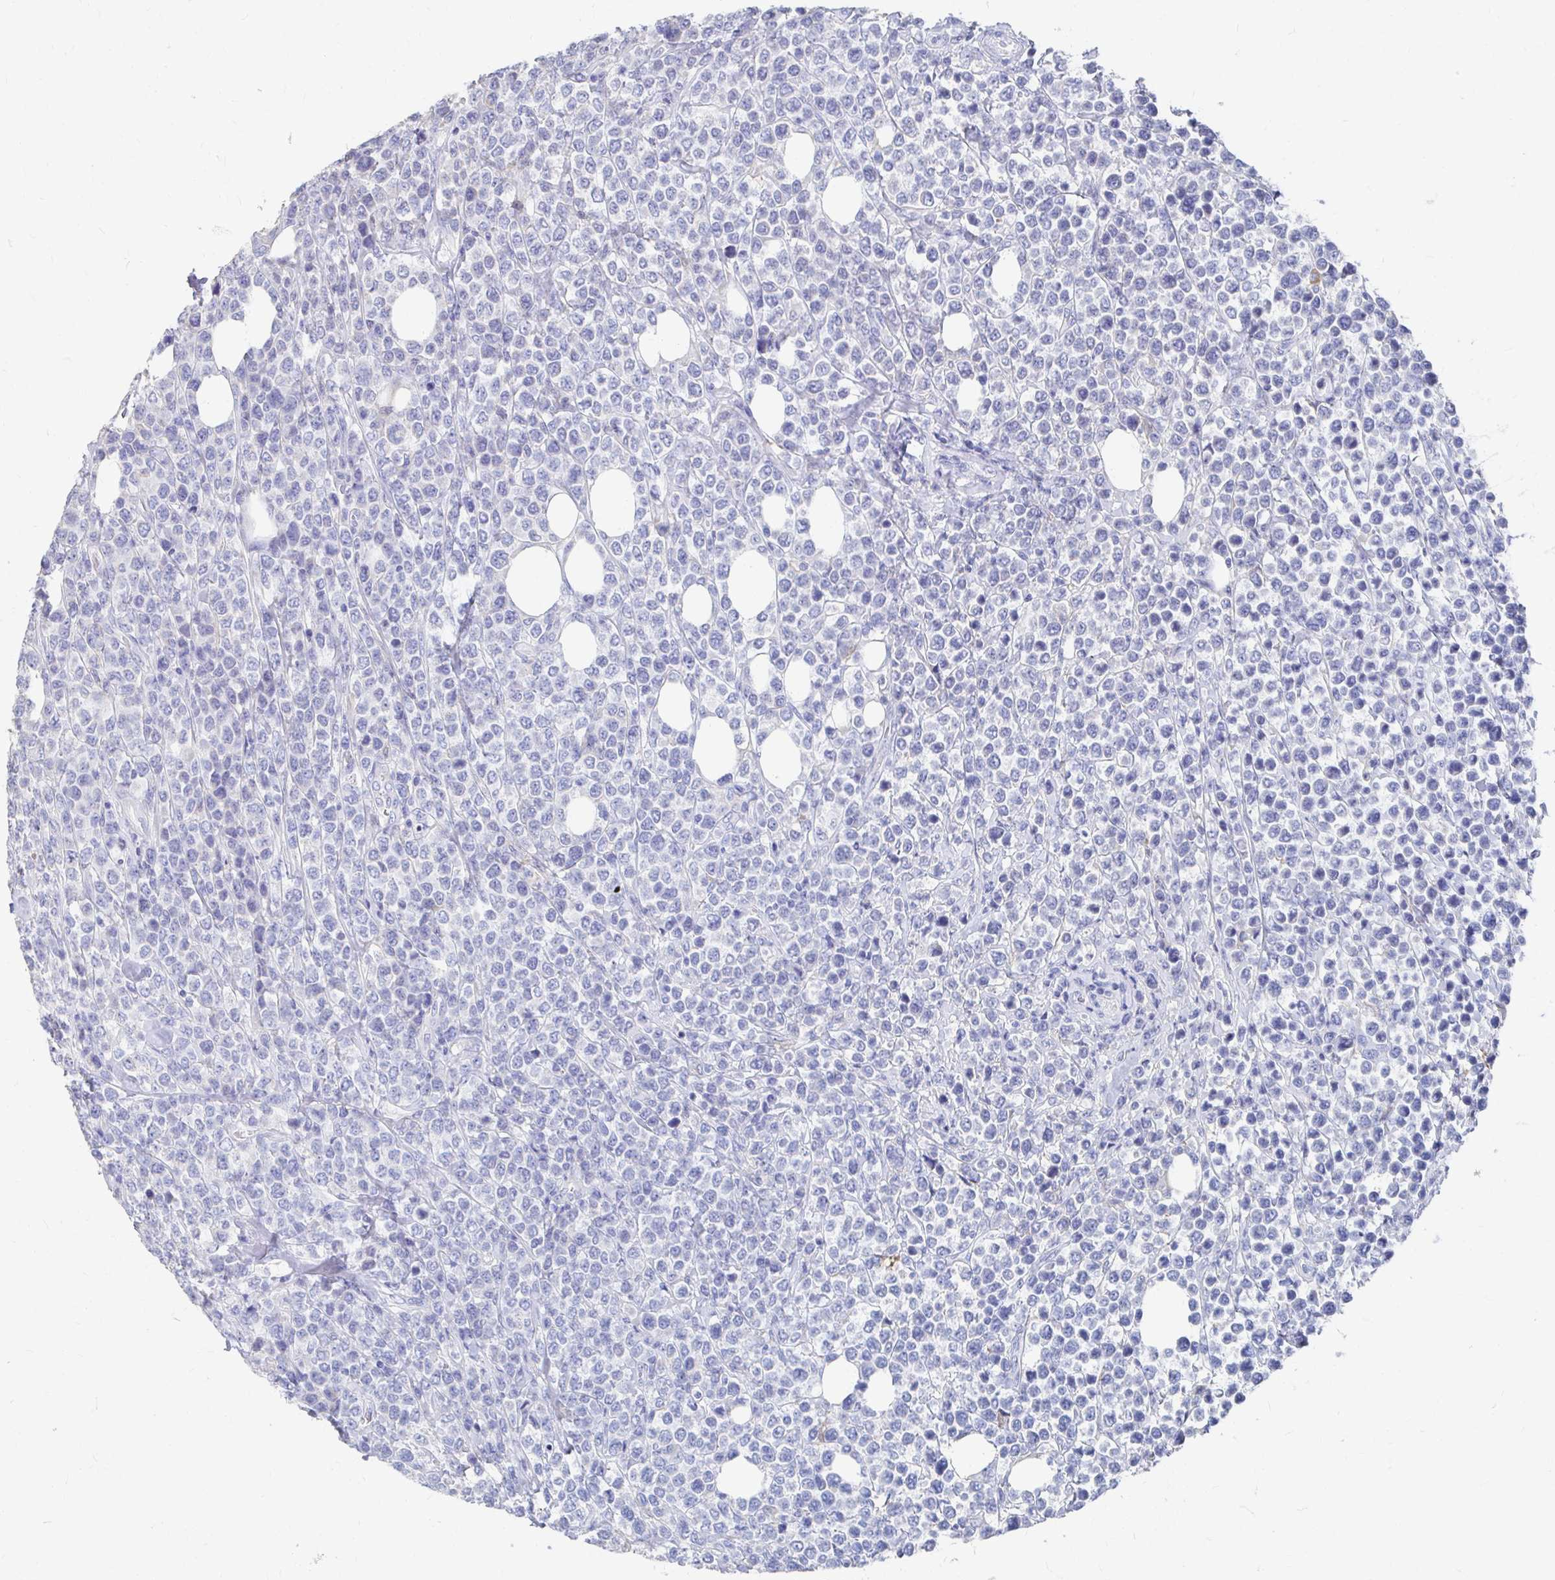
{"staining": {"intensity": "negative", "quantity": "none", "location": "none"}, "tissue": "lymphoma", "cell_type": "Tumor cells", "image_type": "cancer", "snomed": [{"axis": "morphology", "description": "Malignant lymphoma, non-Hodgkin's type, High grade"}, {"axis": "topography", "description": "Soft tissue"}], "caption": "The image demonstrates no staining of tumor cells in high-grade malignant lymphoma, non-Hodgkin's type.", "gene": "LAMC3", "patient": {"sex": "female", "age": 56}}